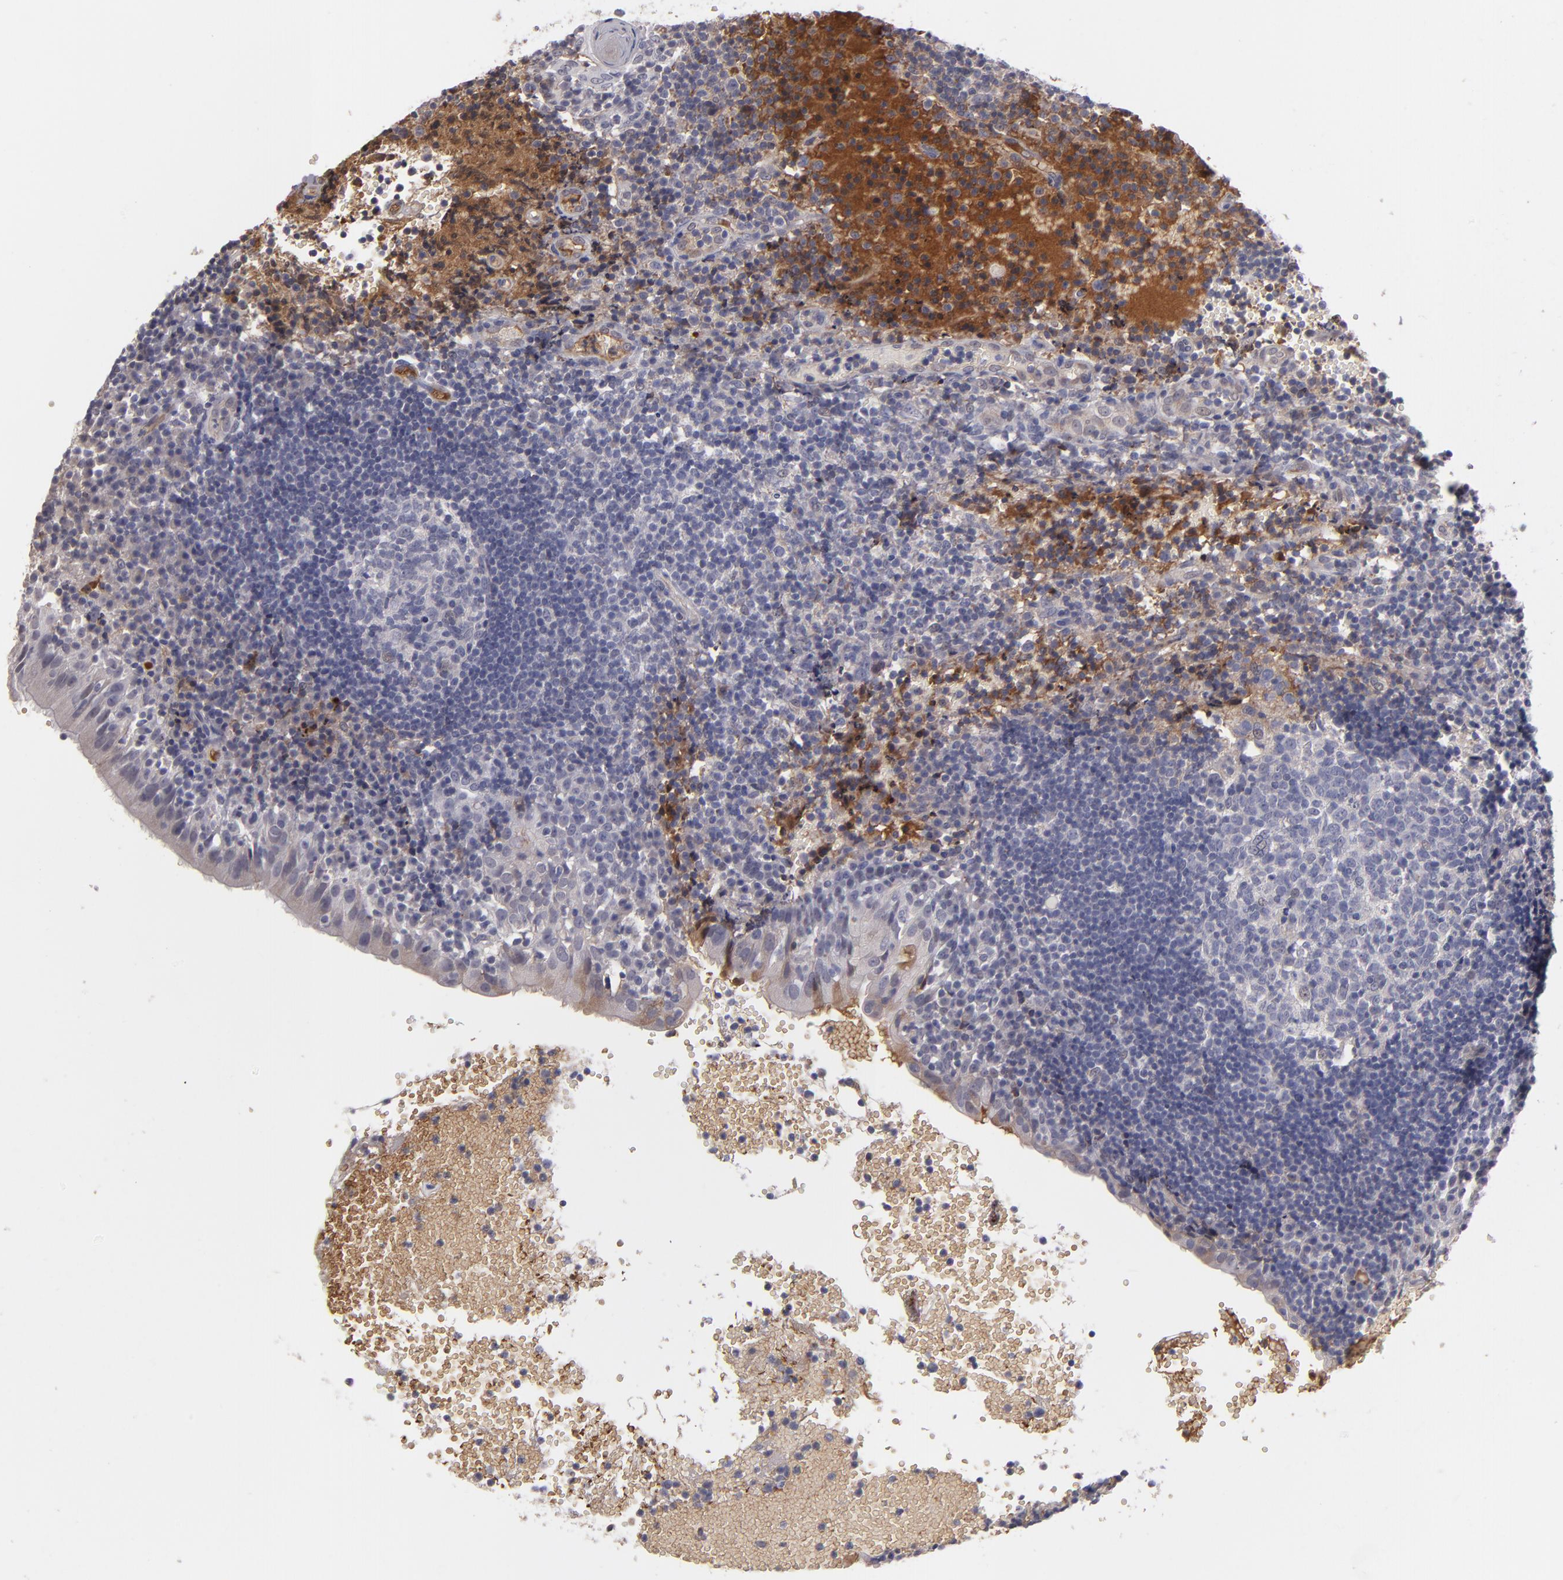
{"staining": {"intensity": "negative", "quantity": "none", "location": "none"}, "tissue": "tonsil", "cell_type": "Germinal center cells", "image_type": "normal", "snomed": [{"axis": "morphology", "description": "Normal tissue, NOS"}, {"axis": "topography", "description": "Tonsil"}], "caption": "This is a photomicrograph of immunohistochemistry (IHC) staining of benign tonsil, which shows no expression in germinal center cells. (Immunohistochemistry, brightfield microscopy, high magnification).", "gene": "ITIH4", "patient": {"sex": "female", "age": 40}}